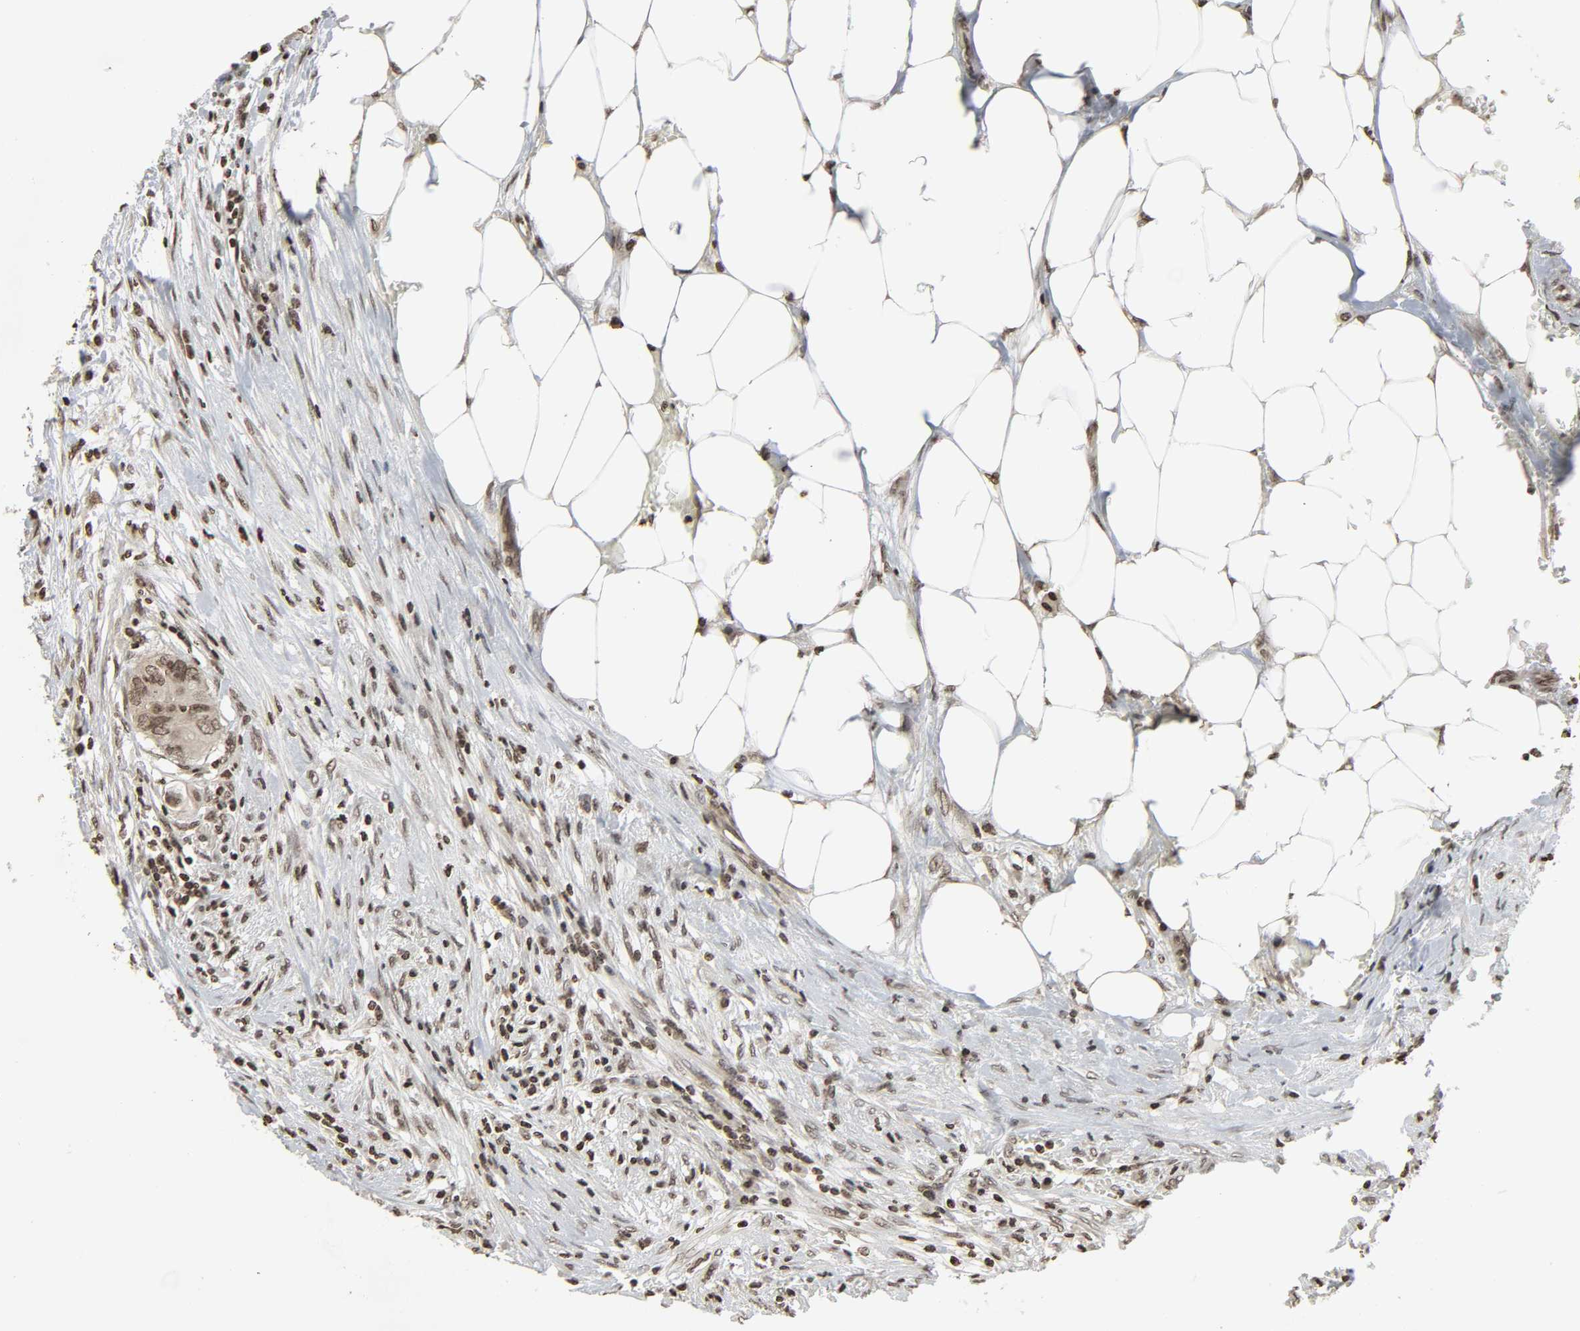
{"staining": {"intensity": "moderate", "quantity": ">75%", "location": "nuclear"}, "tissue": "colorectal cancer", "cell_type": "Tumor cells", "image_type": "cancer", "snomed": [{"axis": "morphology", "description": "Adenocarcinoma, NOS"}, {"axis": "topography", "description": "Colon"}], "caption": "There is medium levels of moderate nuclear expression in tumor cells of colorectal cancer, as demonstrated by immunohistochemical staining (brown color).", "gene": "ELAVL1", "patient": {"sex": "male", "age": 71}}